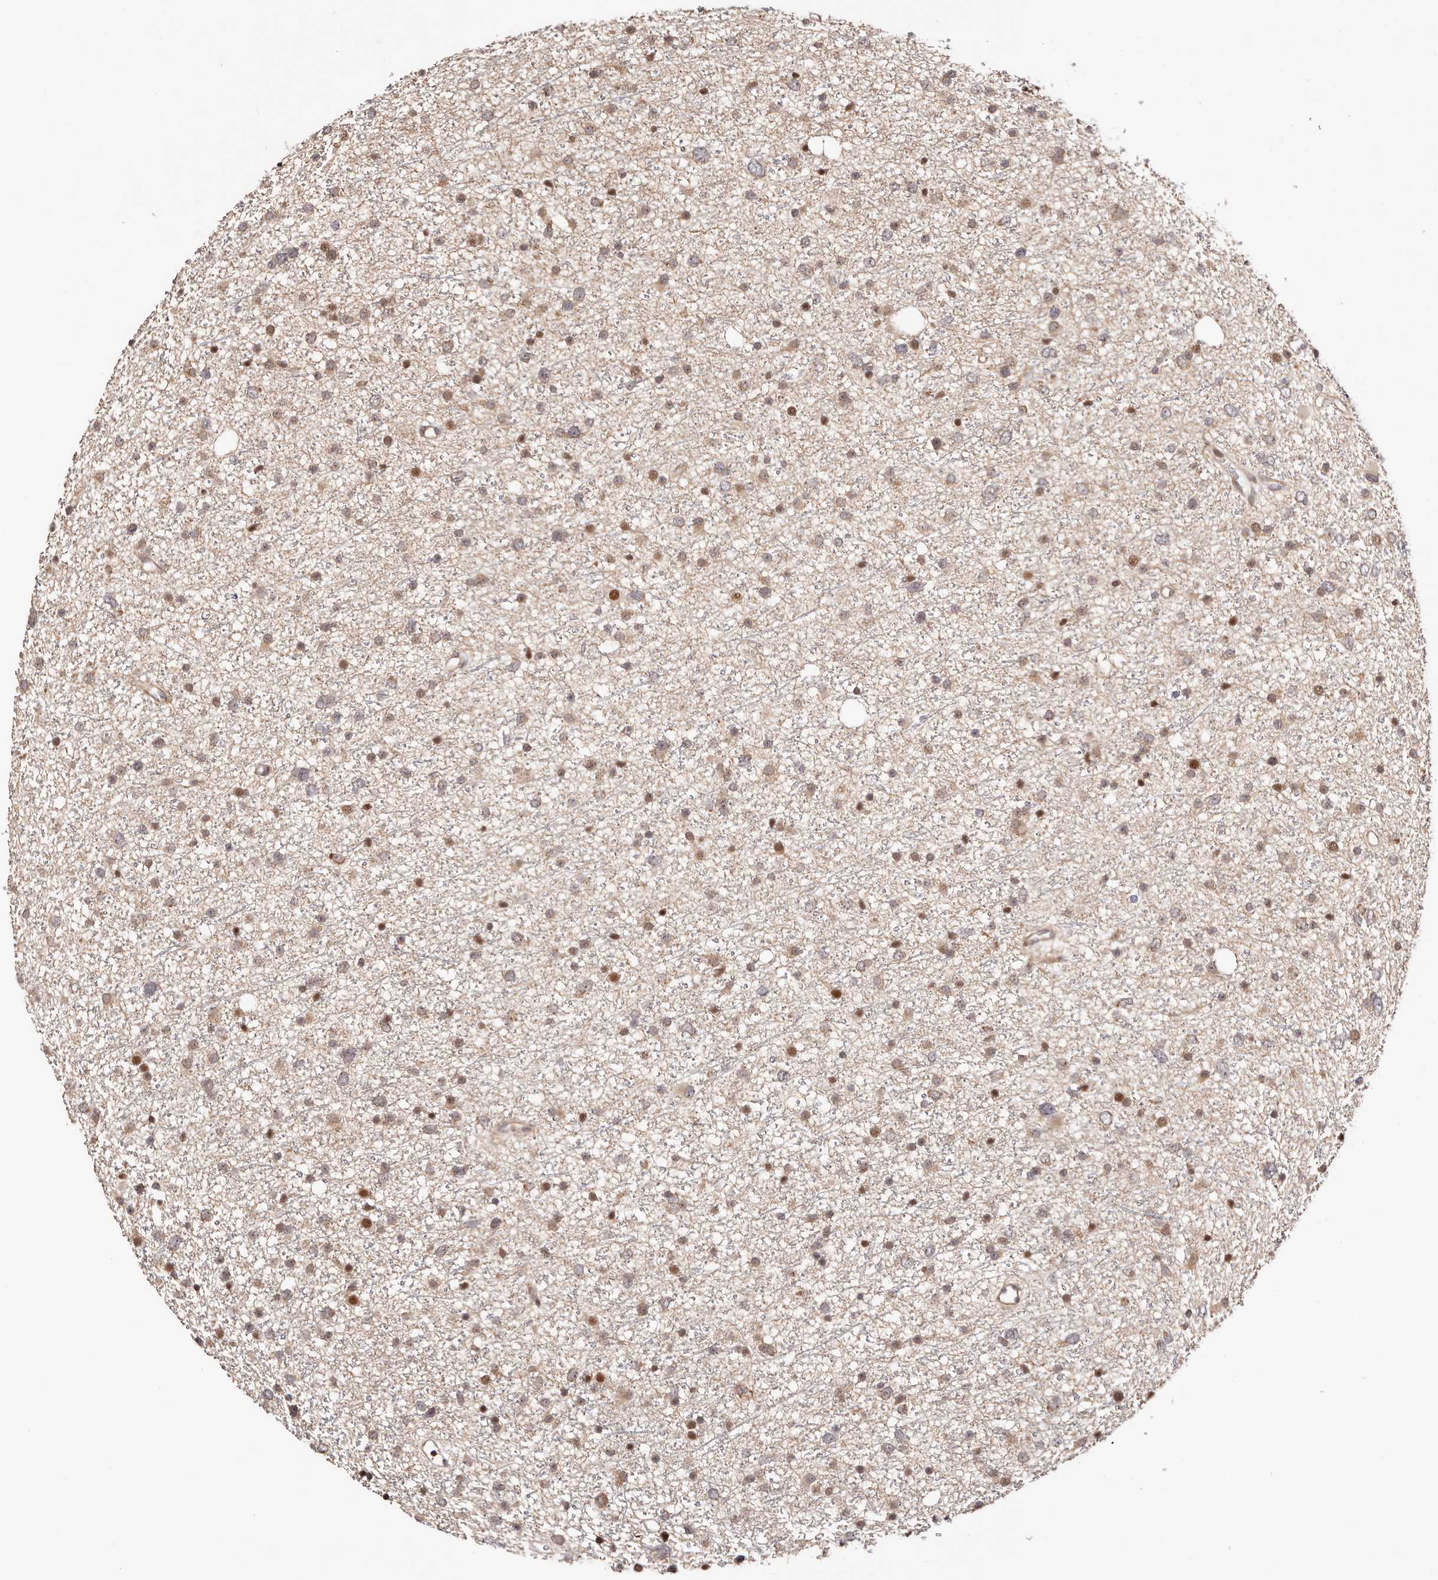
{"staining": {"intensity": "moderate", "quantity": "25%-75%", "location": "cytoplasmic/membranous,nuclear"}, "tissue": "glioma", "cell_type": "Tumor cells", "image_type": "cancer", "snomed": [{"axis": "morphology", "description": "Glioma, malignant, Low grade"}, {"axis": "topography", "description": "Cerebral cortex"}], "caption": "Human glioma stained with a brown dye displays moderate cytoplasmic/membranous and nuclear positive positivity in about 25%-75% of tumor cells.", "gene": "HIVEP3", "patient": {"sex": "female", "age": 39}}